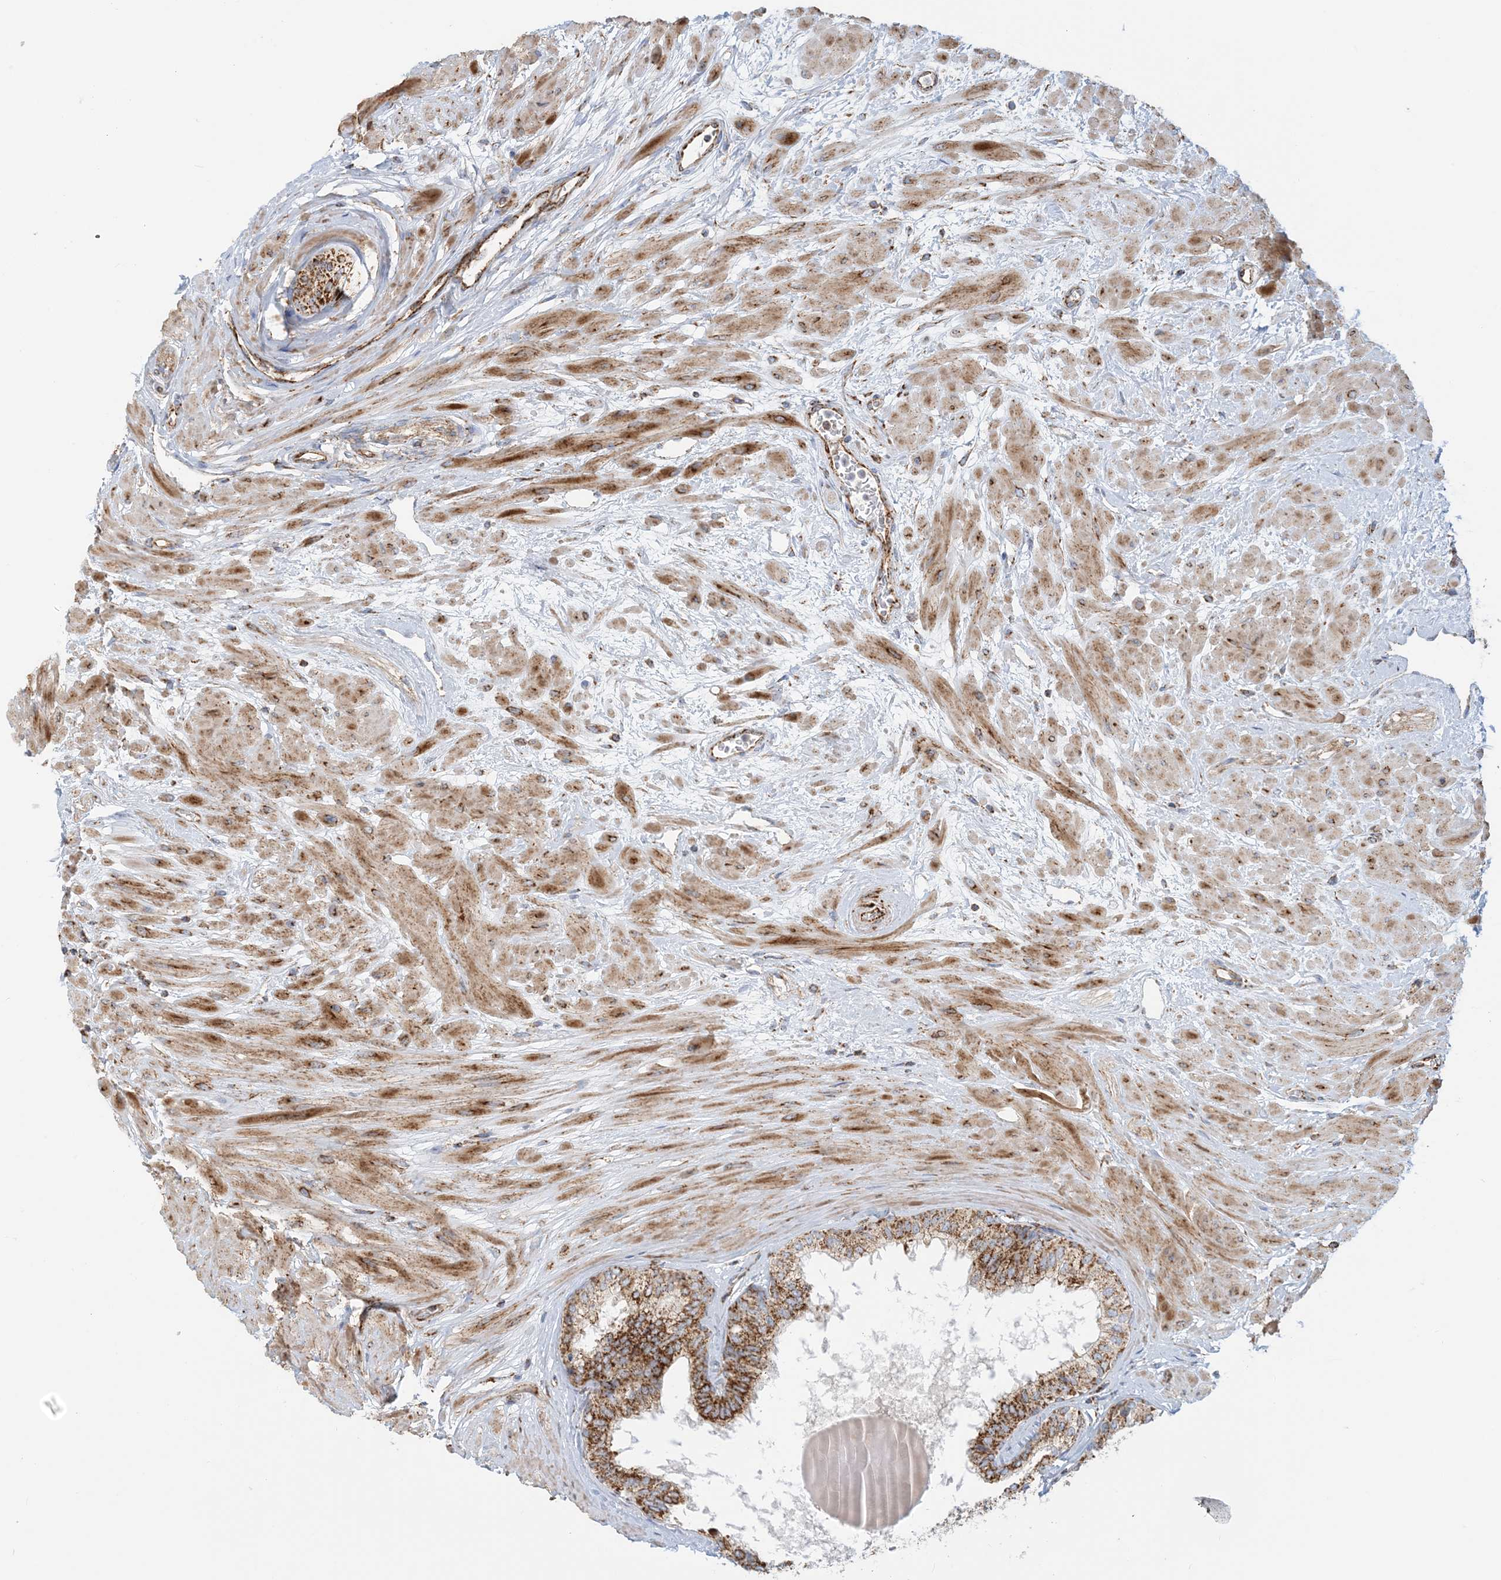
{"staining": {"intensity": "moderate", "quantity": ">75%", "location": "cytoplasmic/membranous"}, "tissue": "prostate", "cell_type": "Glandular cells", "image_type": "normal", "snomed": [{"axis": "morphology", "description": "Normal tissue, NOS"}, {"axis": "topography", "description": "Prostate"}], "caption": "Protein expression analysis of benign prostate reveals moderate cytoplasmic/membranous staining in about >75% of glandular cells.", "gene": "COA3", "patient": {"sex": "male", "age": 48}}